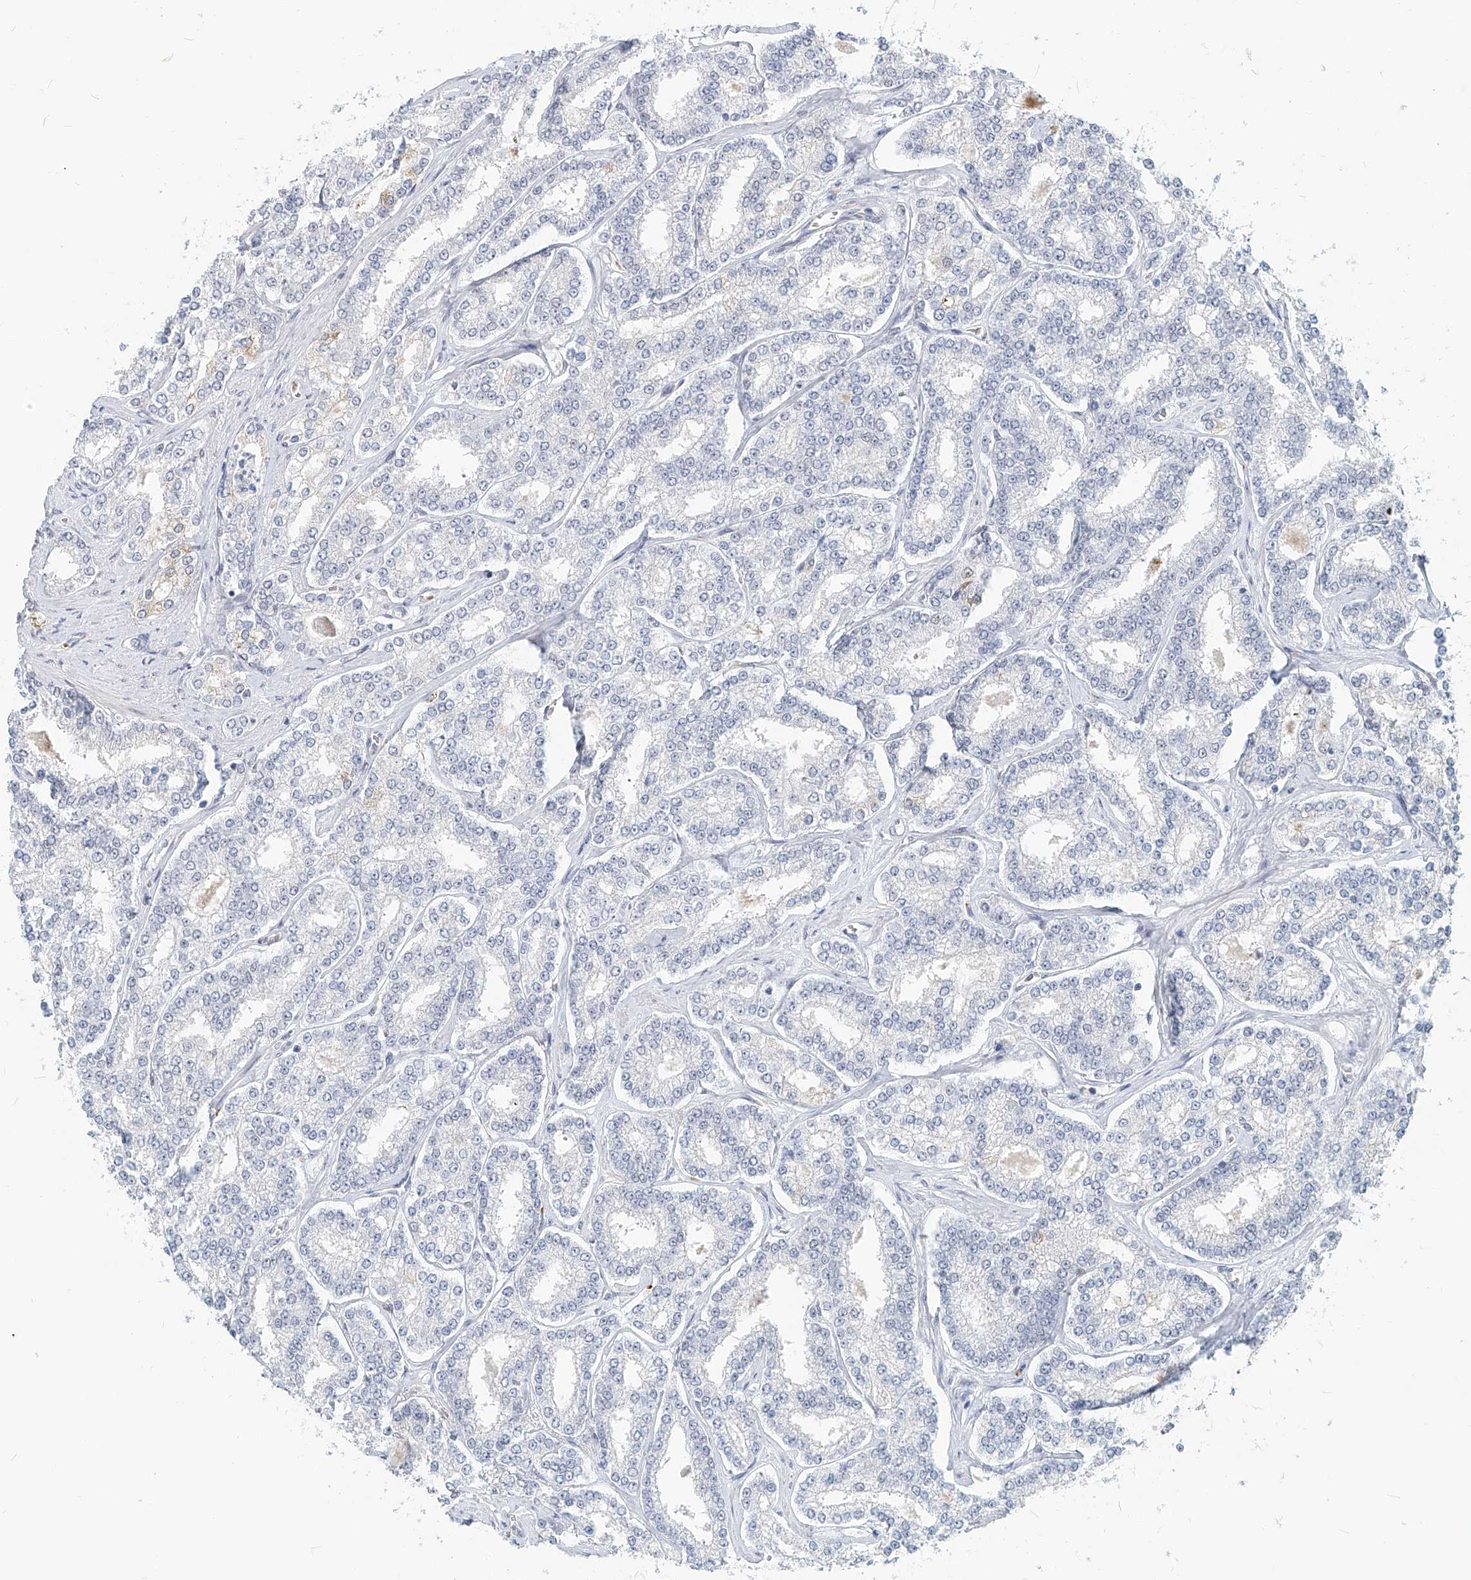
{"staining": {"intensity": "negative", "quantity": "none", "location": "none"}, "tissue": "prostate cancer", "cell_type": "Tumor cells", "image_type": "cancer", "snomed": [{"axis": "morphology", "description": "Normal tissue, NOS"}, {"axis": "morphology", "description": "Adenocarcinoma, High grade"}, {"axis": "topography", "description": "Prostate"}], "caption": "An IHC photomicrograph of prostate cancer is shown. There is no staining in tumor cells of prostate cancer.", "gene": "SASH1", "patient": {"sex": "male", "age": 83}}